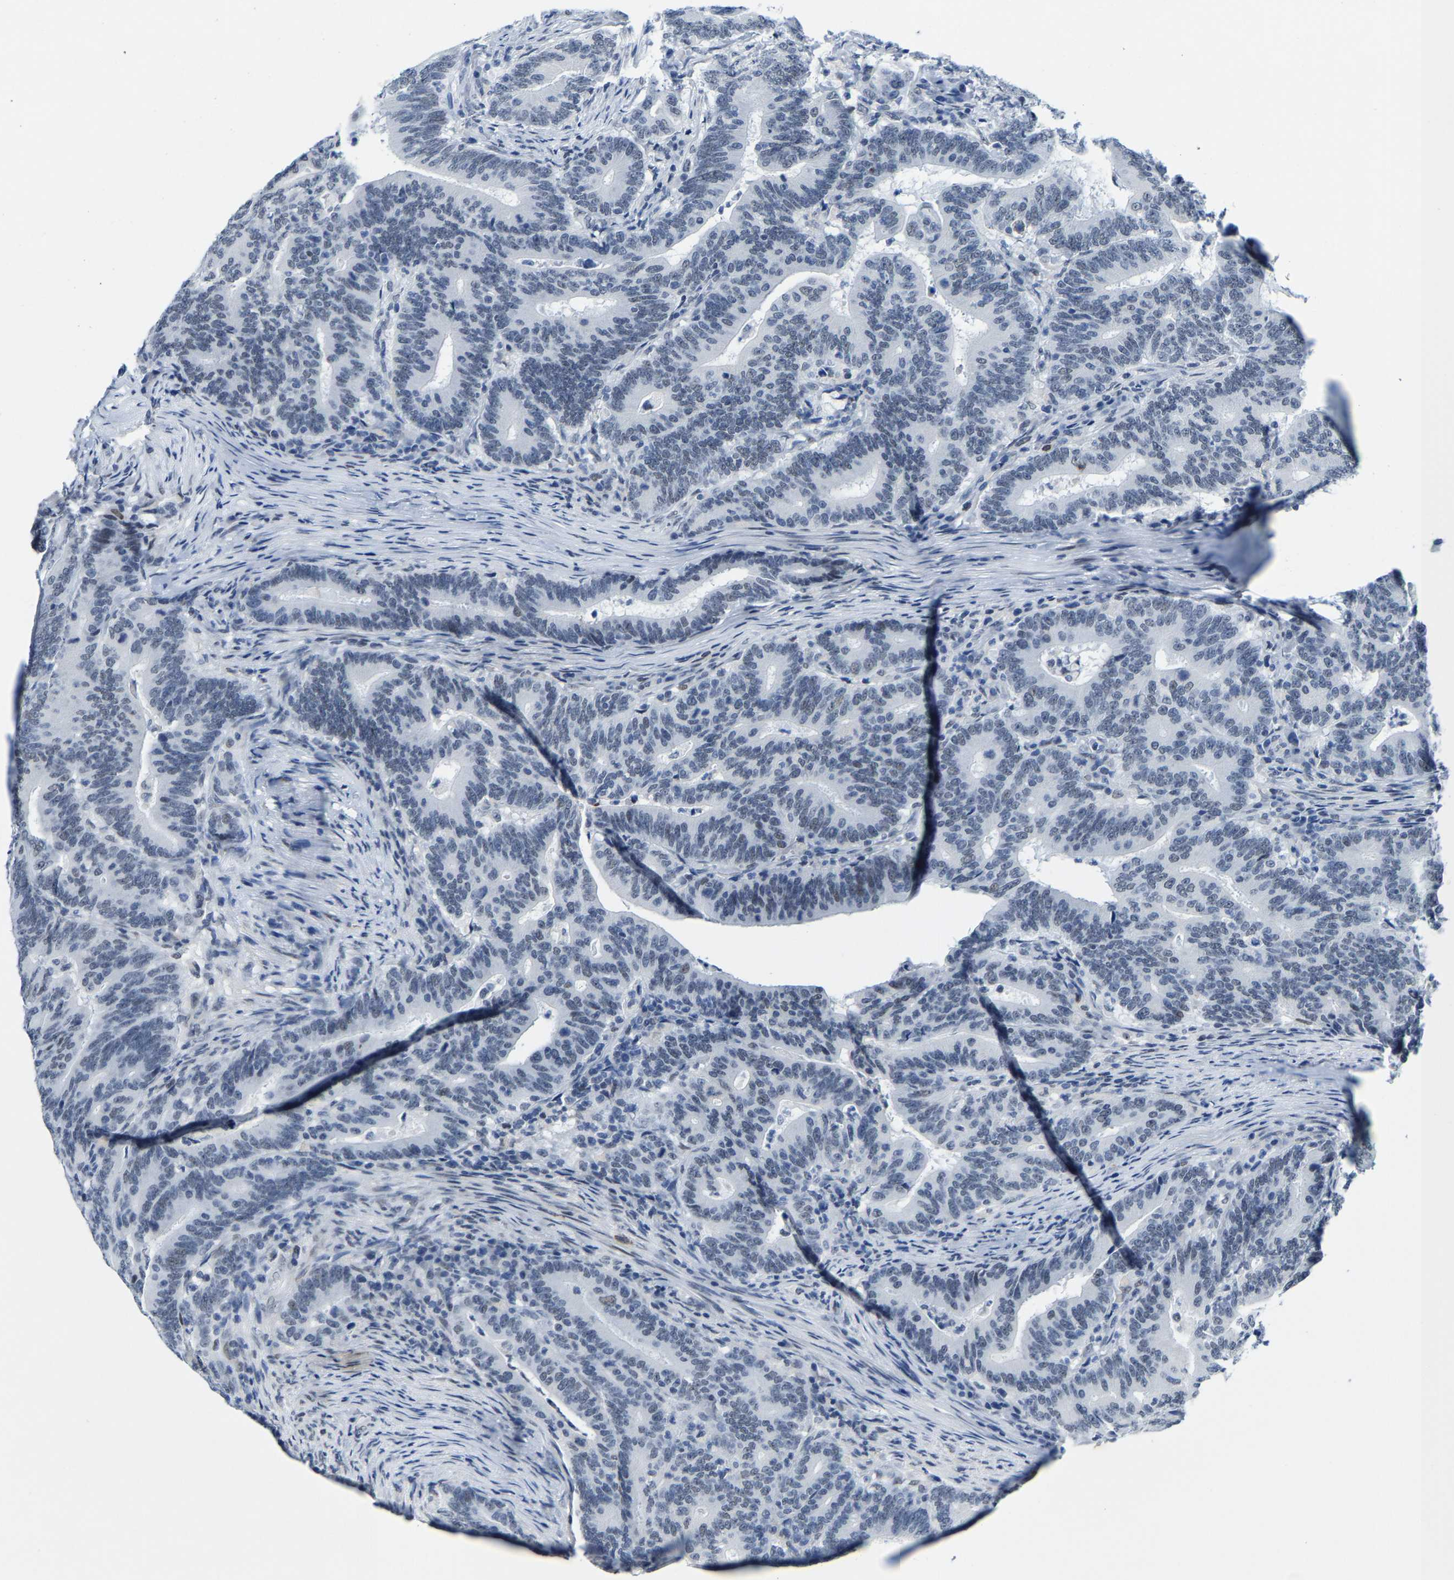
{"staining": {"intensity": "negative", "quantity": "none", "location": "none"}, "tissue": "colorectal cancer", "cell_type": "Tumor cells", "image_type": "cancer", "snomed": [{"axis": "morphology", "description": "Adenocarcinoma, NOS"}, {"axis": "topography", "description": "Colon"}], "caption": "There is no significant positivity in tumor cells of colorectal cancer (adenocarcinoma). Brightfield microscopy of immunohistochemistry stained with DAB (brown) and hematoxylin (blue), captured at high magnification.", "gene": "SETD1B", "patient": {"sex": "female", "age": 66}}